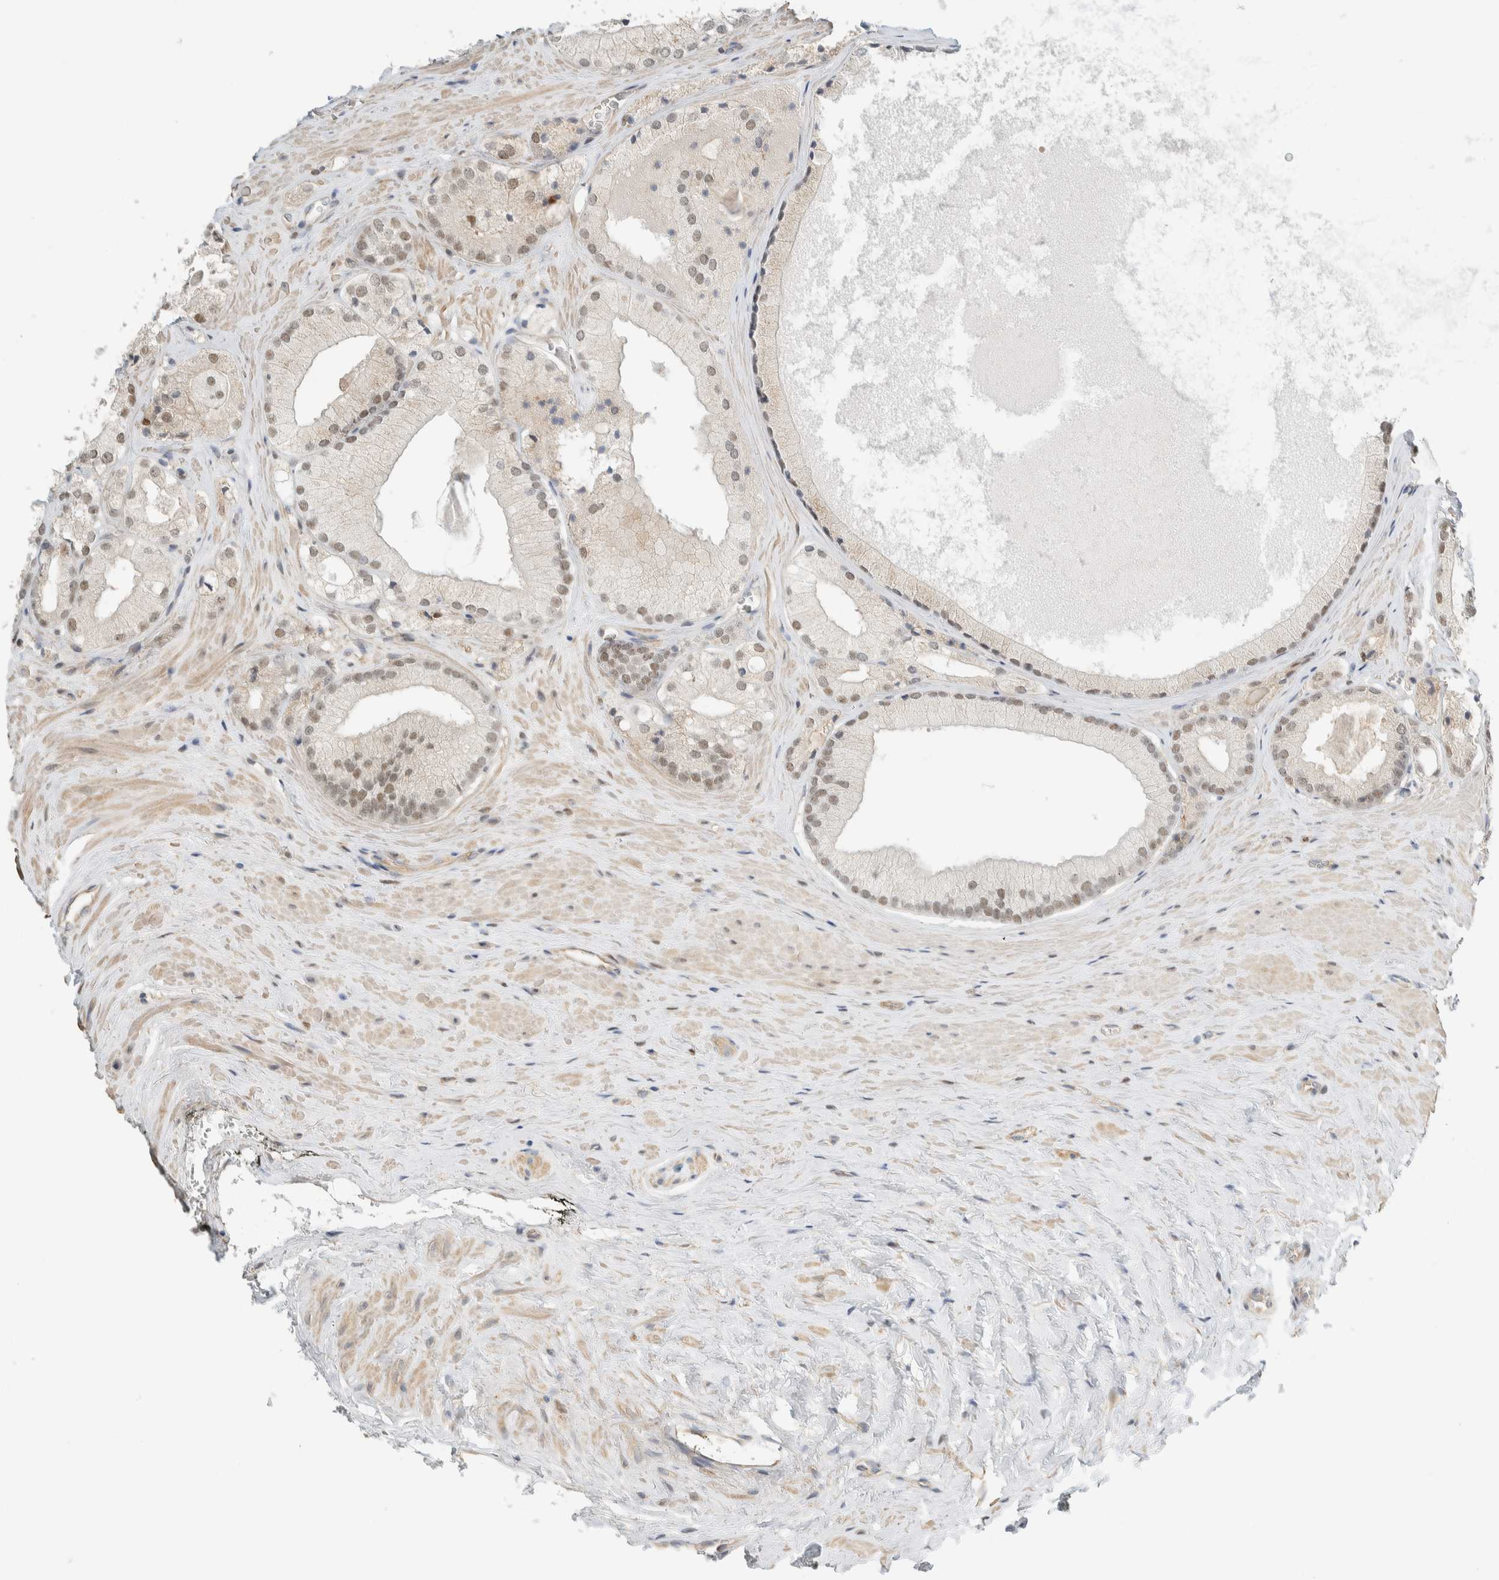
{"staining": {"intensity": "weak", "quantity": "25%-75%", "location": "nuclear"}, "tissue": "prostate cancer", "cell_type": "Tumor cells", "image_type": "cancer", "snomed": [{"axis": "morphology", "description": "Adenocarcinoma, Low grade"}, {"axis": "topography", "description": "Prostate"}], "caption": "A brown stain highlights weak nuclear positivity of a protein in adenocarcinoma (low-grade) (prostate) tumor cells.", "gene": "TFE3", "patient": {"sex": "male", "age": 65}}